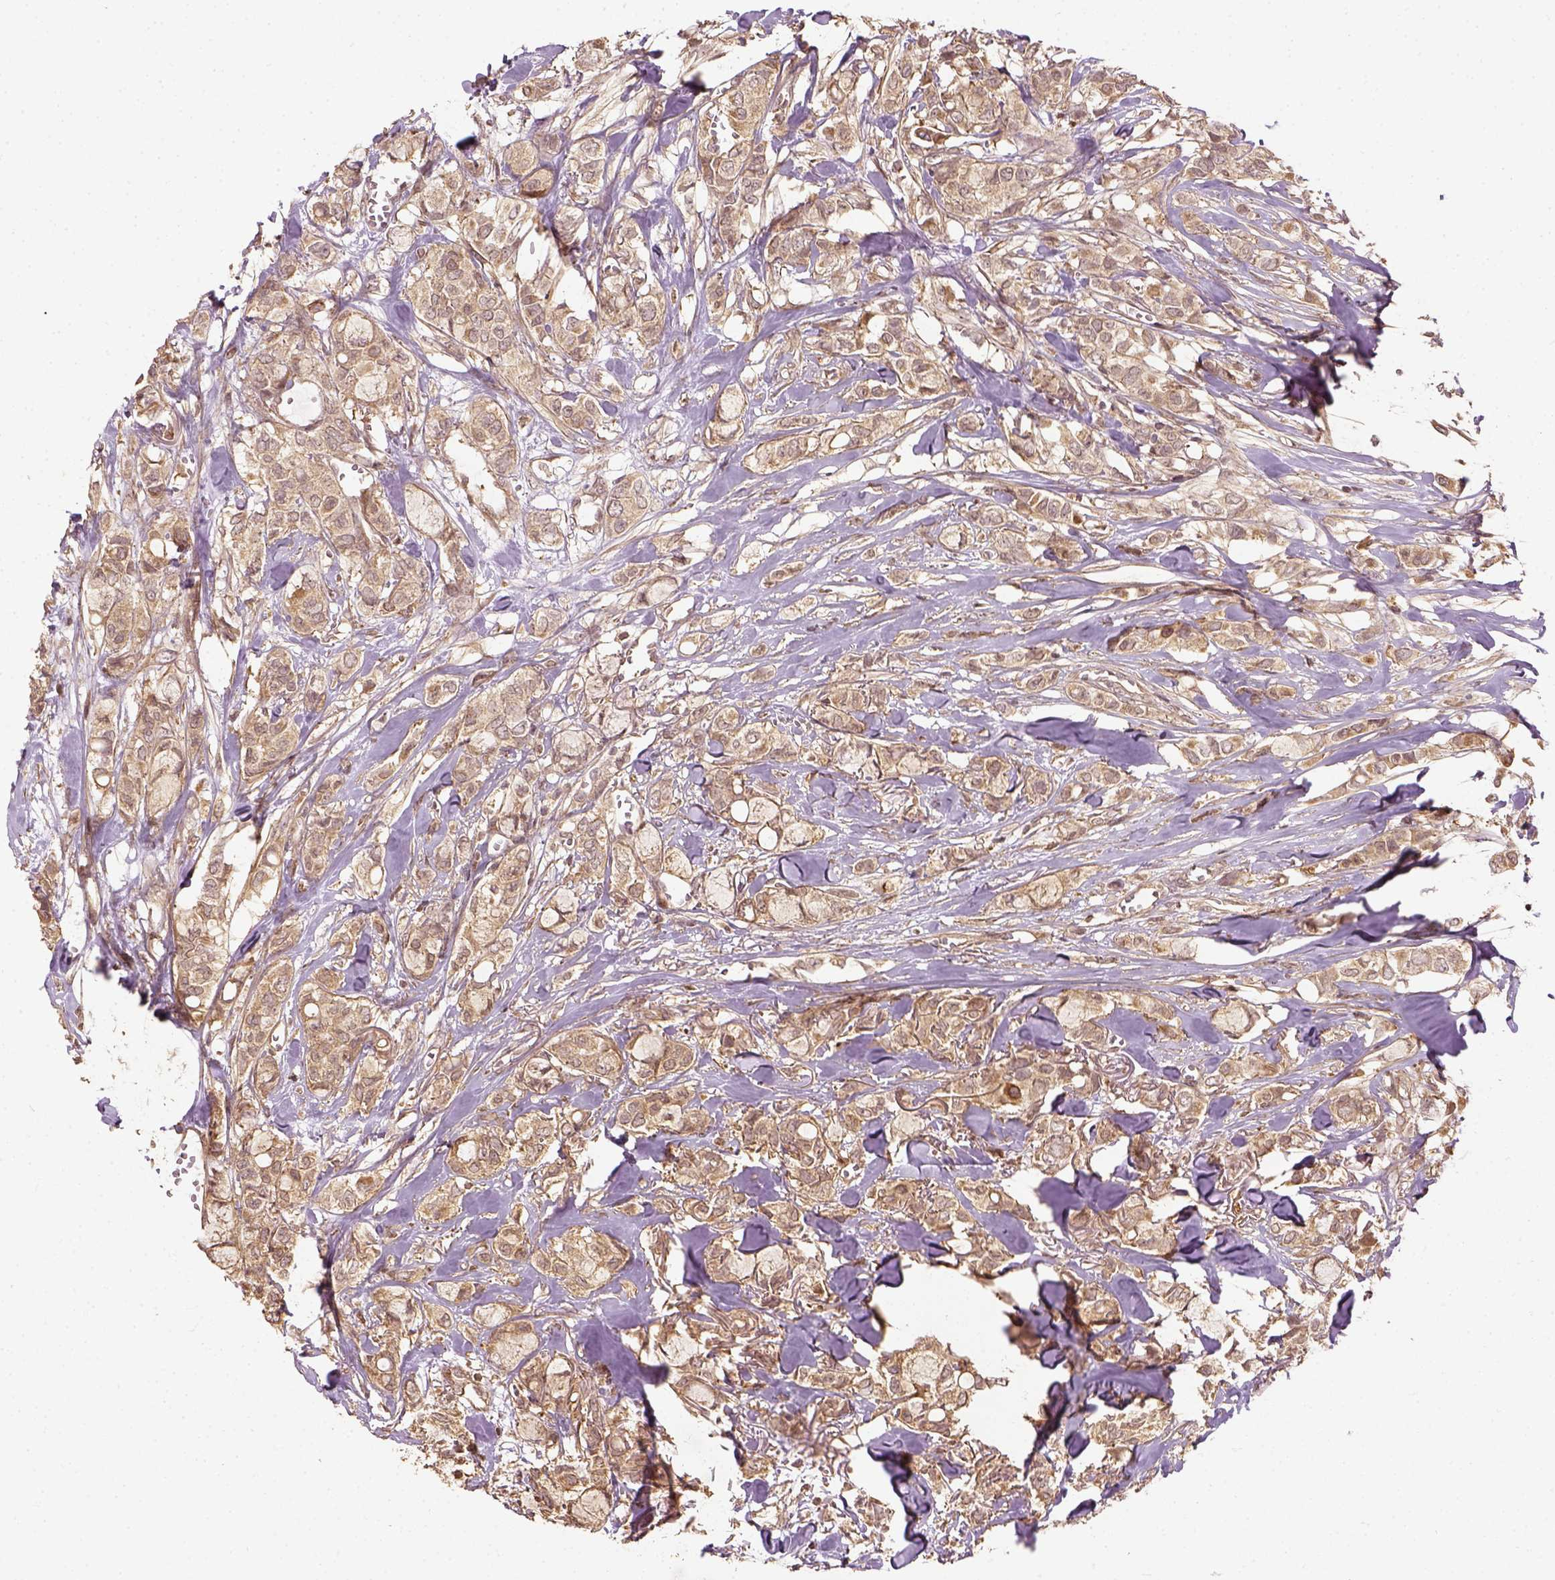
{"staining": {"intensity": "moderate", "quantity": ">75%", "location": "cytoplasmic/membranous"}, "tissue": "breast cancer", "cell_type": "Tumor cells", "image_type": "cancer", "snomed": [{"axis": "morphology", "description": "Duct carcinoma"}, {"axis": "topography", "description": "Breast"}], "caption": "A histopathology image of human breast cancer (intraductal carcinoma) stained for a protein exhibits moderate cytoplasmic/membranous brown staining in tumor cells. (DAB IHC with brightfield microscopy, high magnification).", "gene": "VEGFA", "patient": {"sex": "female", "age": 85}}